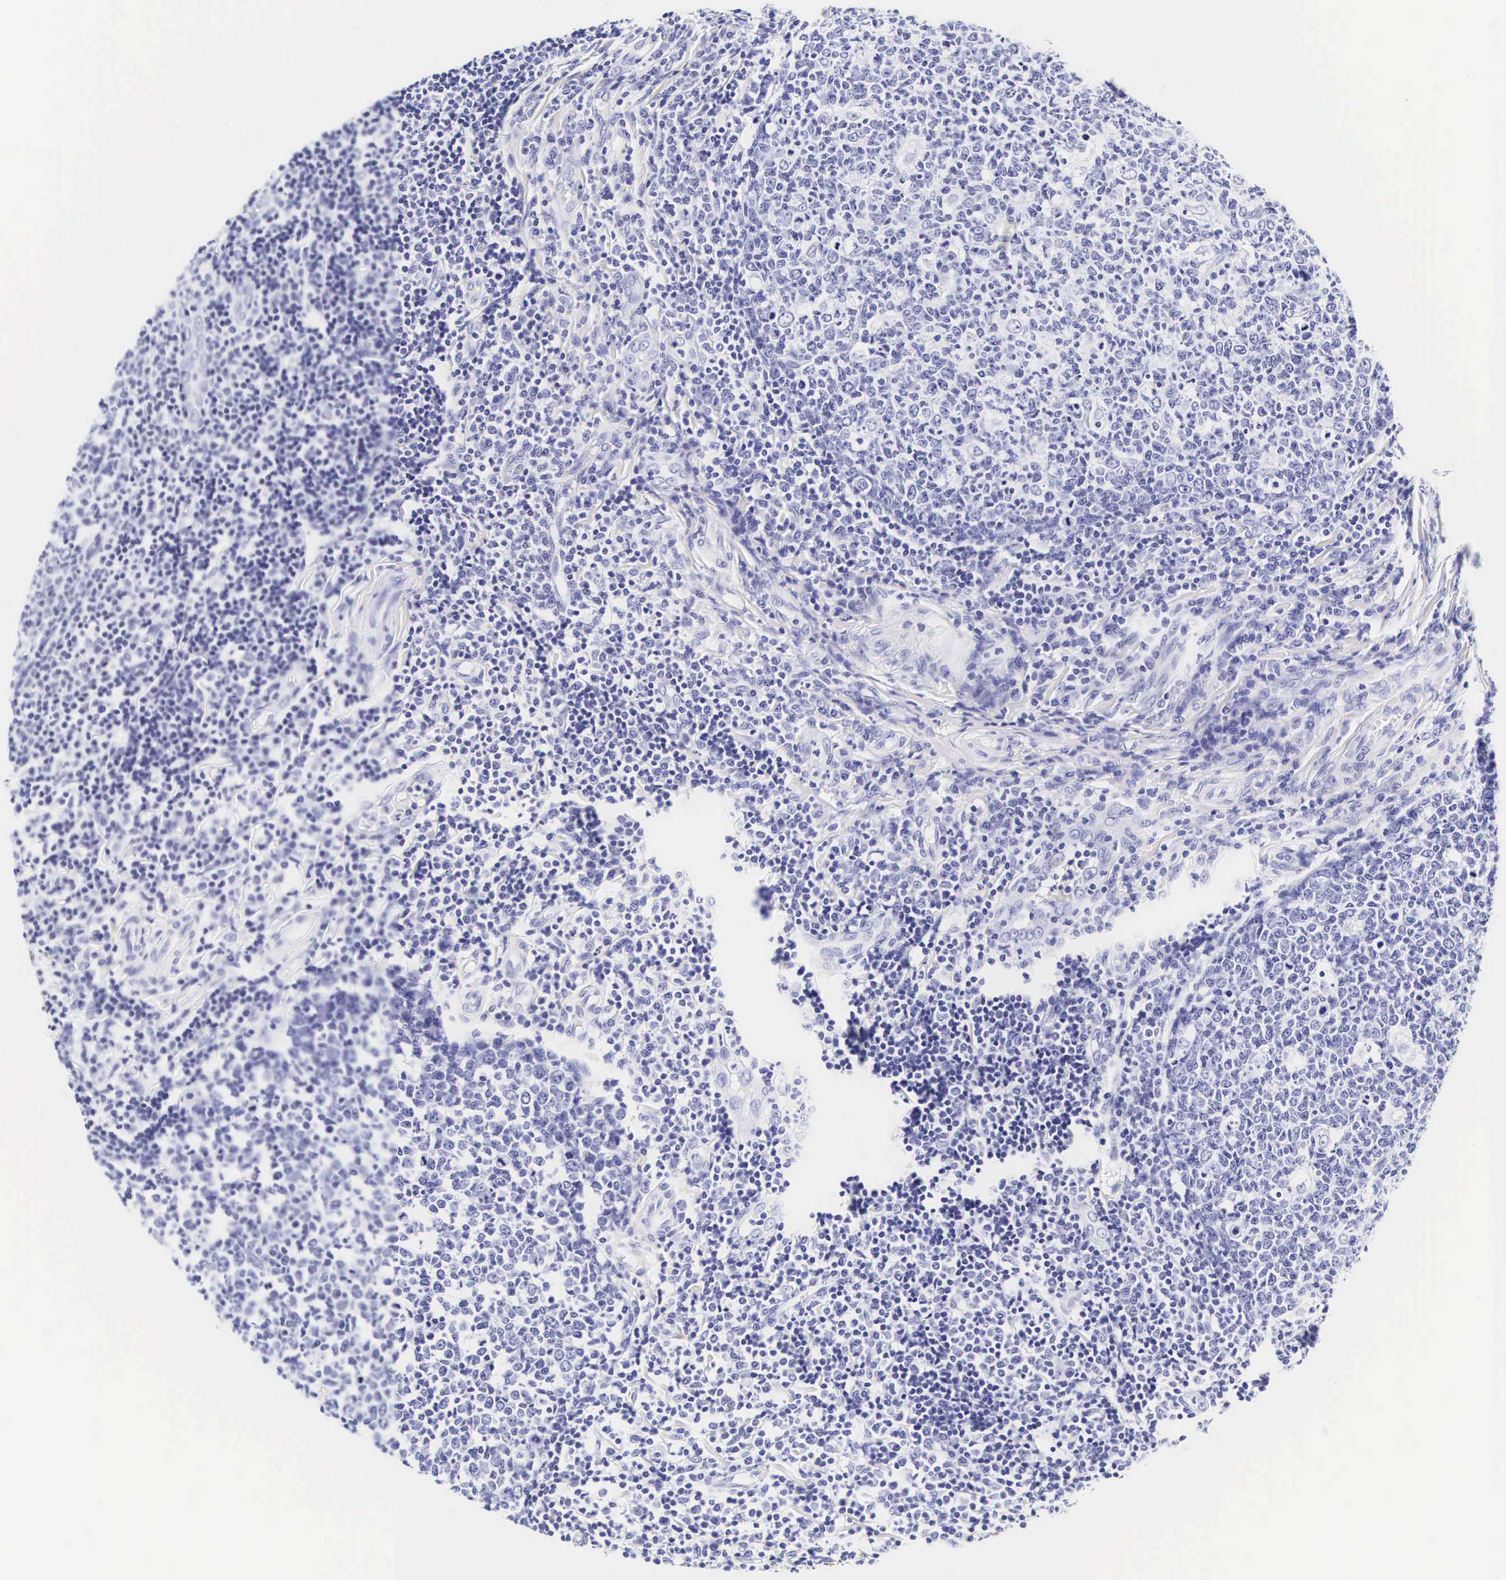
{"staining": {"intensity": "negative", "quantity": "none", "location": "none"}, "tissue": "tonsil", "cell_type": "Germinal center cells", "image_type": "normal", "snomed": [{"axis": "morphology", "description": "Normal tissue, NOS"}, {"axis": "topography", "description": "Tonsil"}], "caption": "This photomicrograph is of unremarkable tonsil stained with IHC to label a protein in brown with the nuclei are counter-stained blue. There is no positivity in germinal center cells. (DAB immunohistochemistry with hematoxylin counter stain).", "gene": "KRT18", "patient": {"sex": "male", "age": 6}}